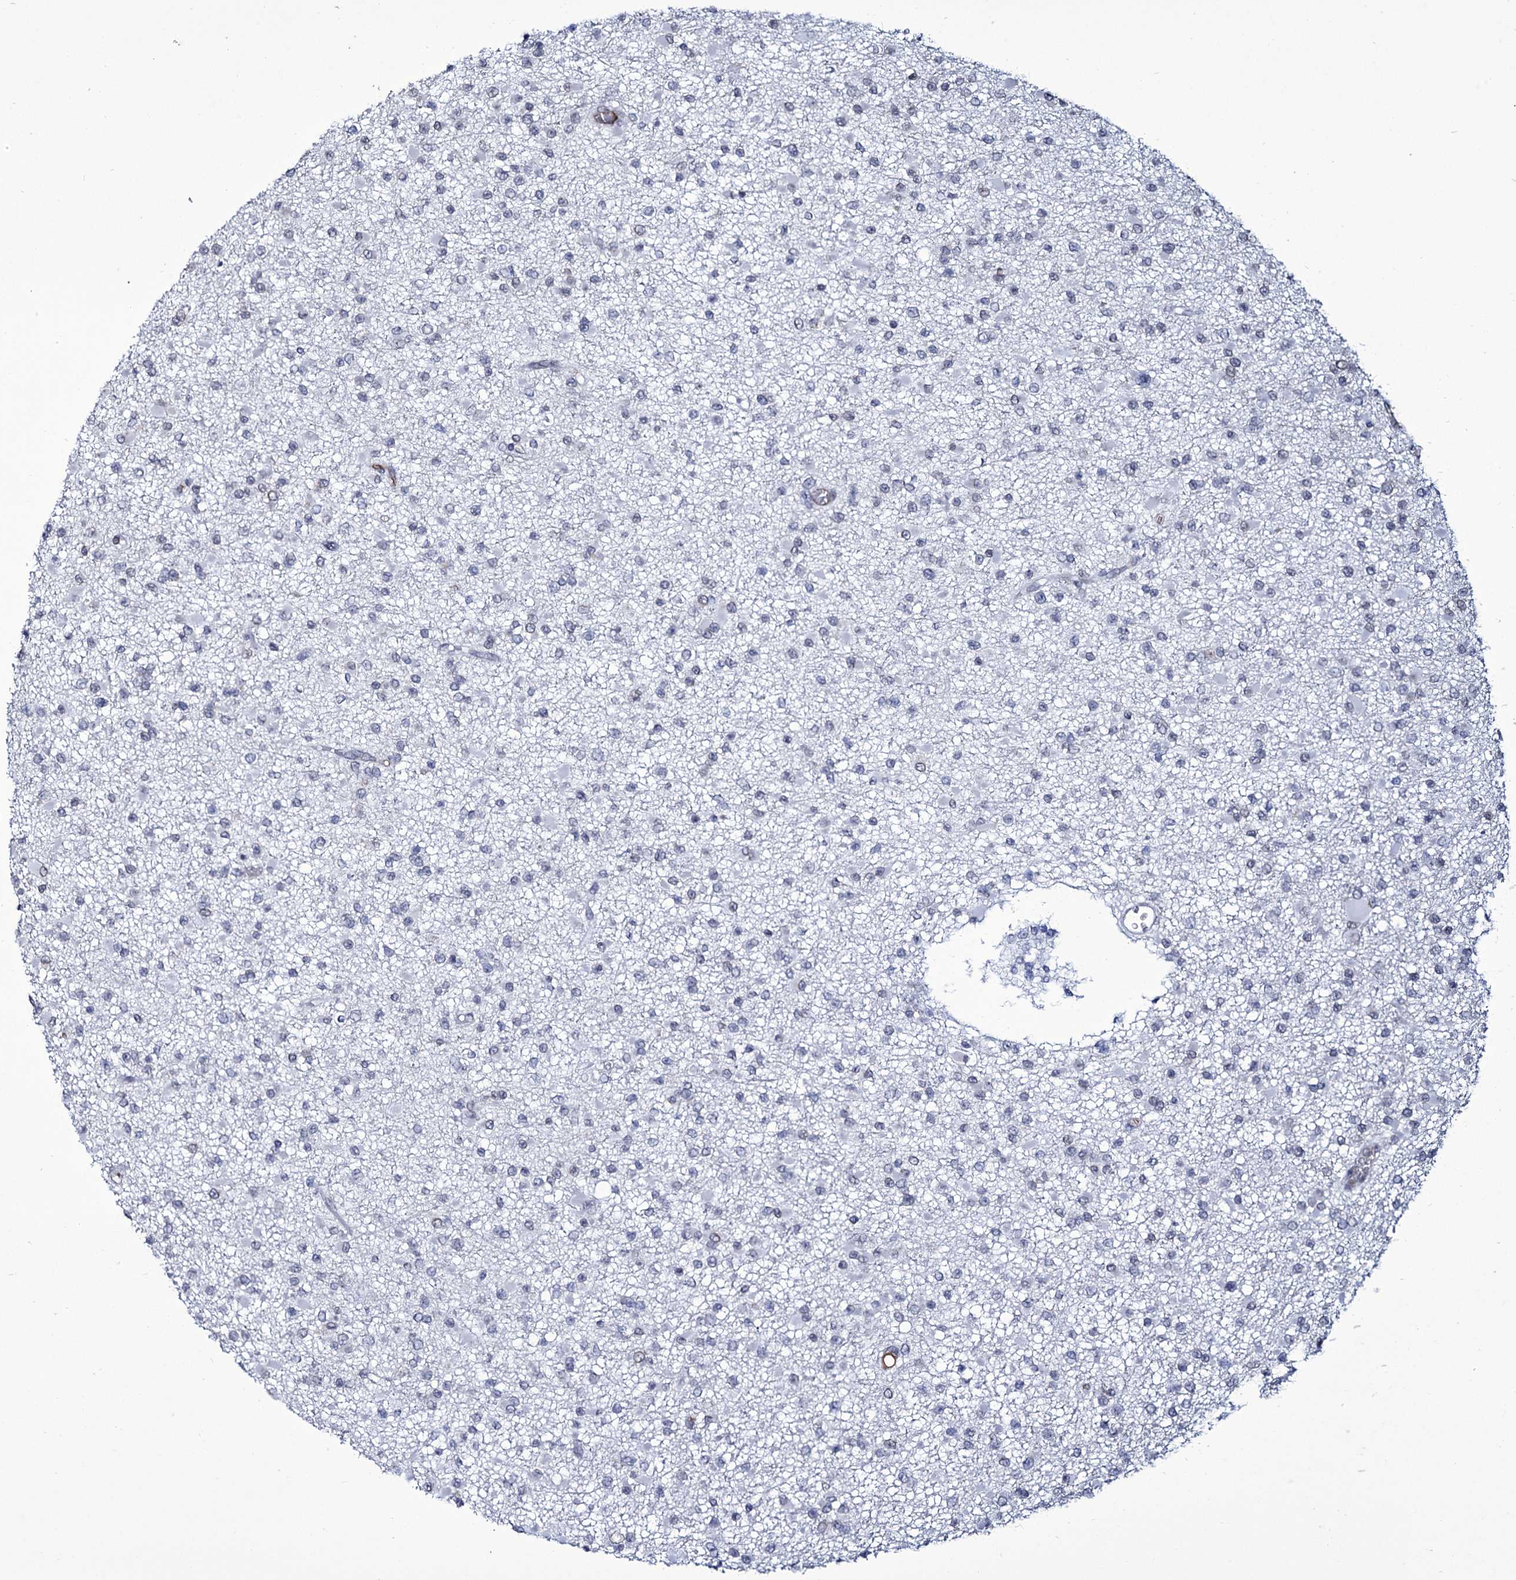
{"staining": {"intensity": "negative", "quantity": "none", "location": "none"}, "tissue": "glioma", "cell_type": "Tumor cells", "image_type": "cancer", "snomed": [{"axis": "morphology", "description": "Glioma, malignant, Low grade"}, {"axis": "topography", "description": "Brain"}], "caption": "A photomicrograph of human glioma is negative for staining in tumor cells.", "gene": "ZC3H12C", "patient": {"sex": "female", "age": 22}}